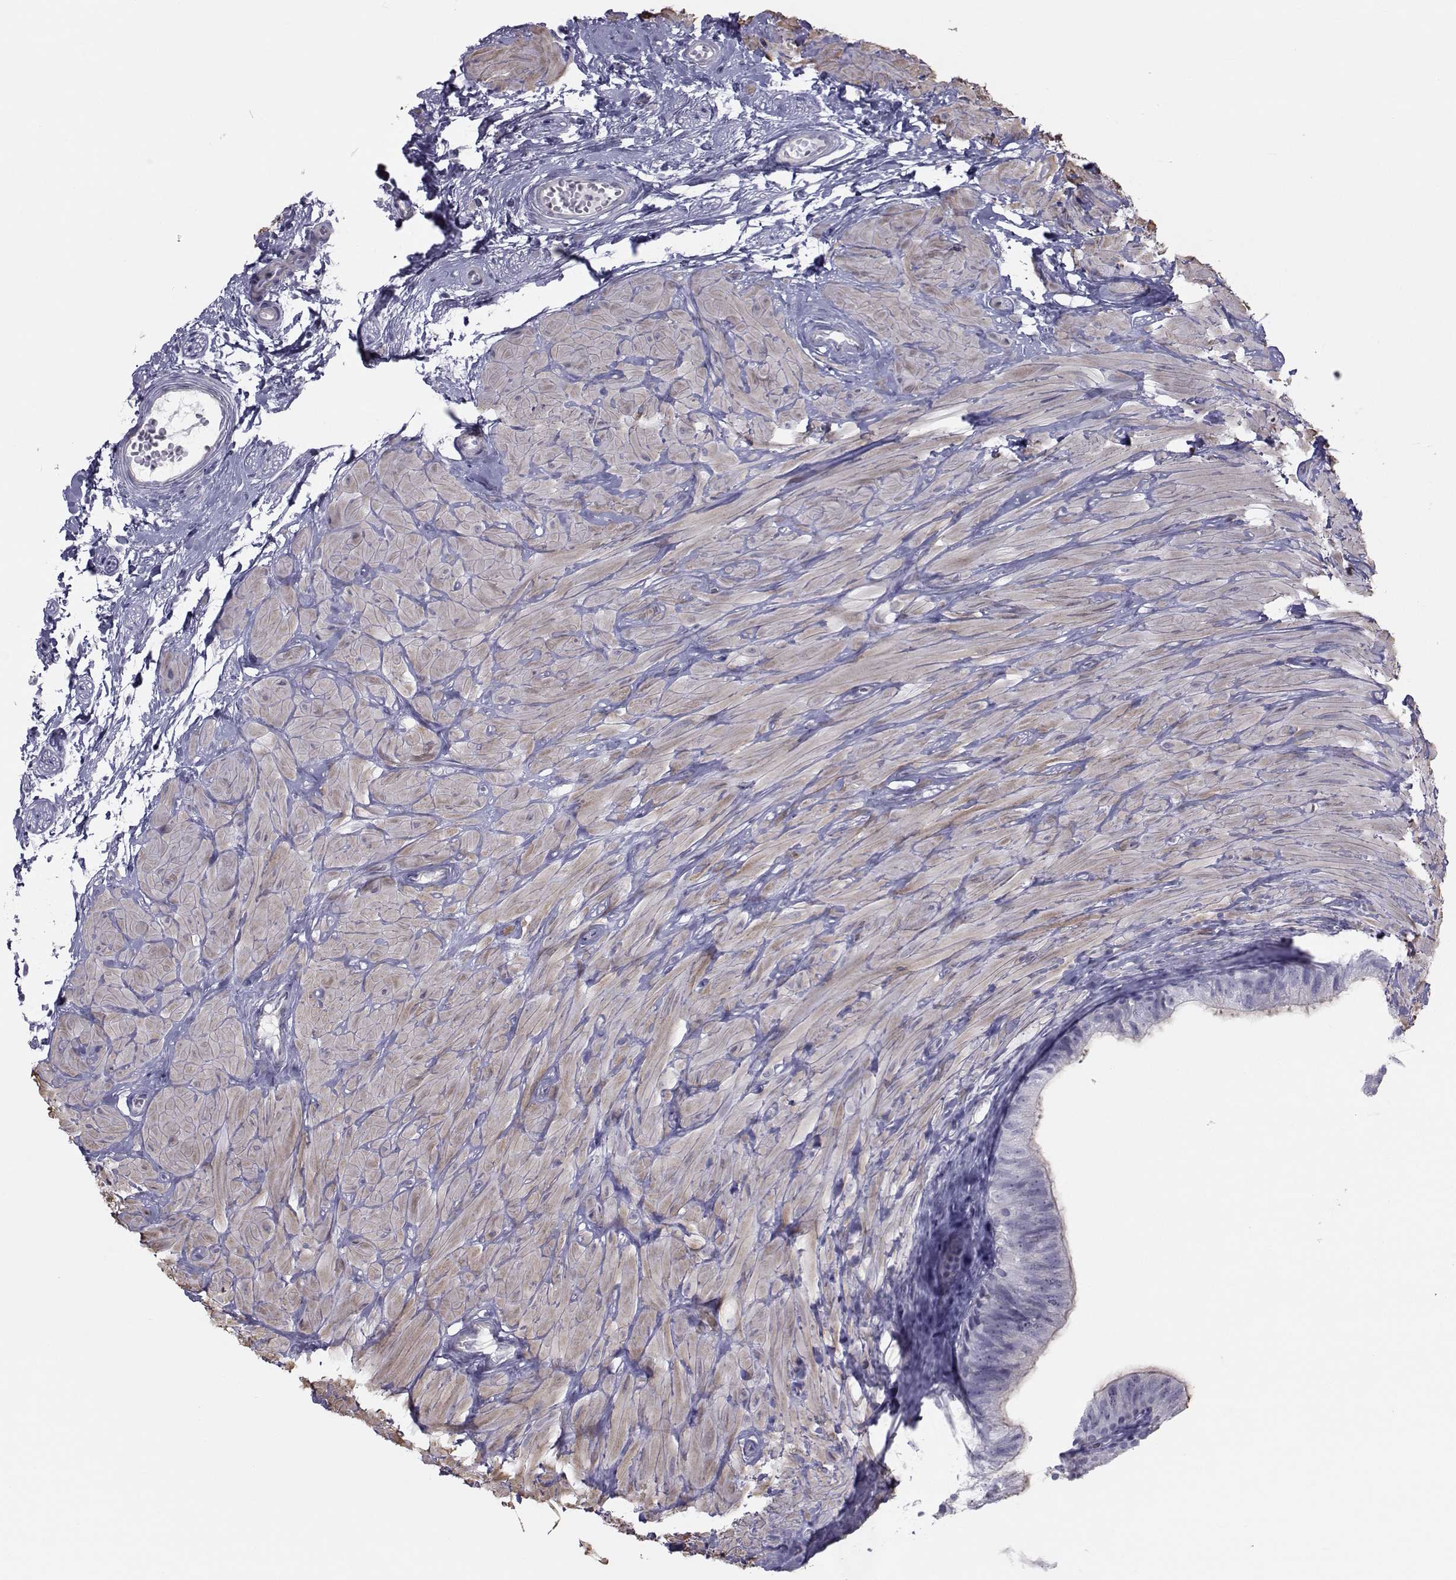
{"staining": {"intensity": "negative", "quantity": "none", "location": "none"}, "tissue": "epididymis", "cell_type": "Glandular cells", "image_type": "normal", "snomed": [{"axis": "morphology", "description": "Normal tissue, NOS"}, {"axis": "topography", "description": "Epididymis"}, {"axis": "topography", "description": "Vas deferens"}], "caption": "An IHC photomicrograph of unremarkable epididymis is shown. There is no staining in glandular cells of epididymis.", "gene": "GARIN3", "patient": {"sex": "male", "age": 23}}